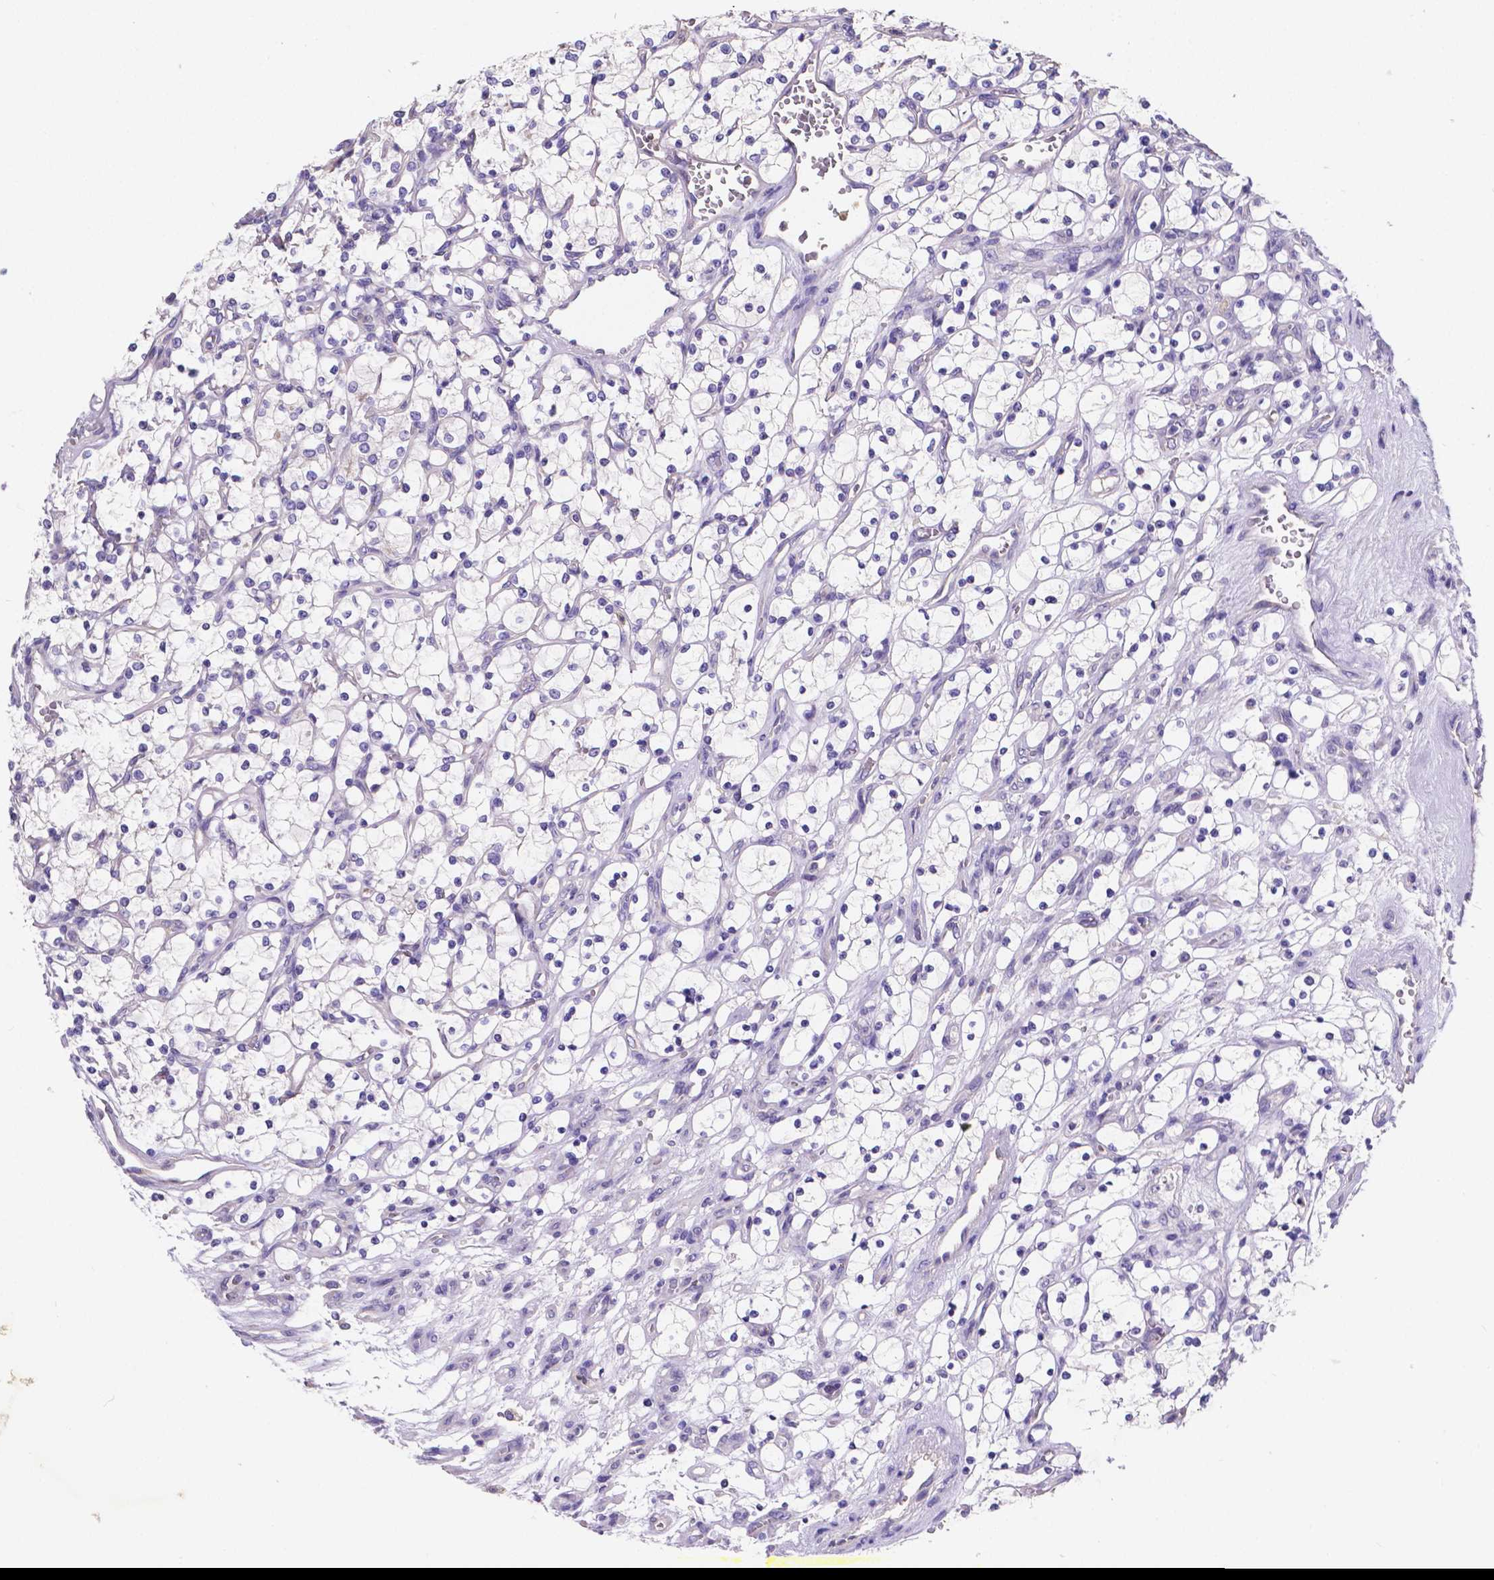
{"staining": {"intensity": "negative", "quantity": "none", "location": "none"}, "tissue": "renal cancer", "cell_type": "Tumor cells", "image_type": "cancer", "snomed": [{"axis": "morphology", "description": "Adenocarcinoma, NOS"}, {"axis": "topography", "description": "Kidney"}], "caption": "An immunohistochemistry image of renal cancer (adenocarcinoma) is shown. There is no staining in tumor cells of renal cancer (adenocarcinoma). (Stains: DAB immunohistochemistry (IHC) with hematoxylin counter stain, Microscopy: brightfield microscopy at high magnification).", "gene": "ATP6V1D", "patient": {"sex": "female", "age": 69}}